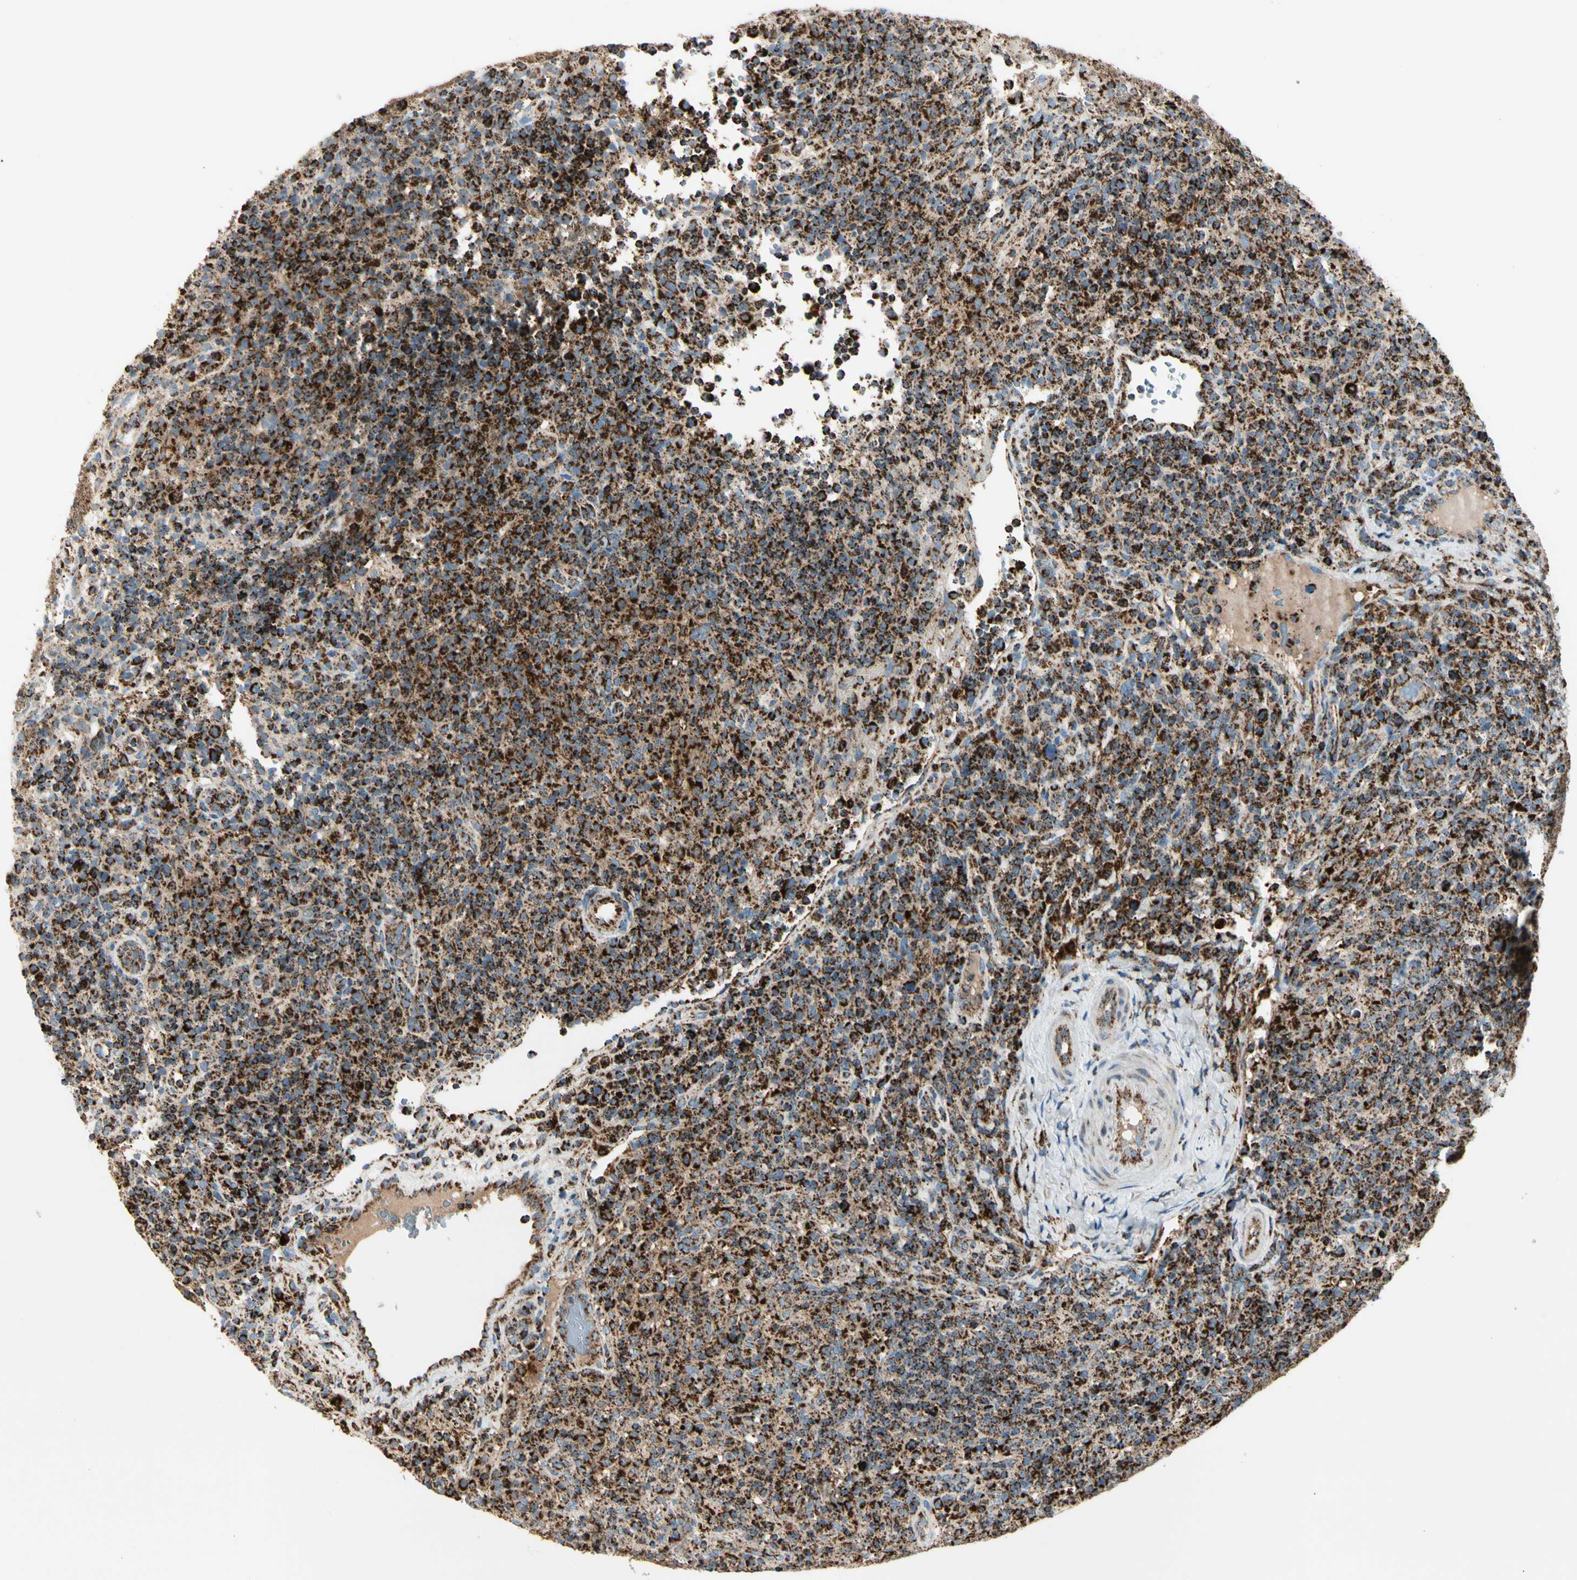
{"staining": {"intensity": "strong", "quantity": ">75%", "location": "cytoplasmic/membranous"}, "tissue": "lymphoma", "cell_type": "Tumor cells", "image_type": "cancer", "snomed": [{"axis": "morphology", "description": "Malignant lymphoma, non-Hodgkin's type, High grade"}, {"axis": "topography", "description": "Lymph node"}], "caption": "Brown immunohistochemical staining in human lymphoma exhibits strong cytoplasmic/membranous expression in approximately >75% of tumor cells.", "gene": "ME2", "patient": {"sex": "female", "age": 76}}